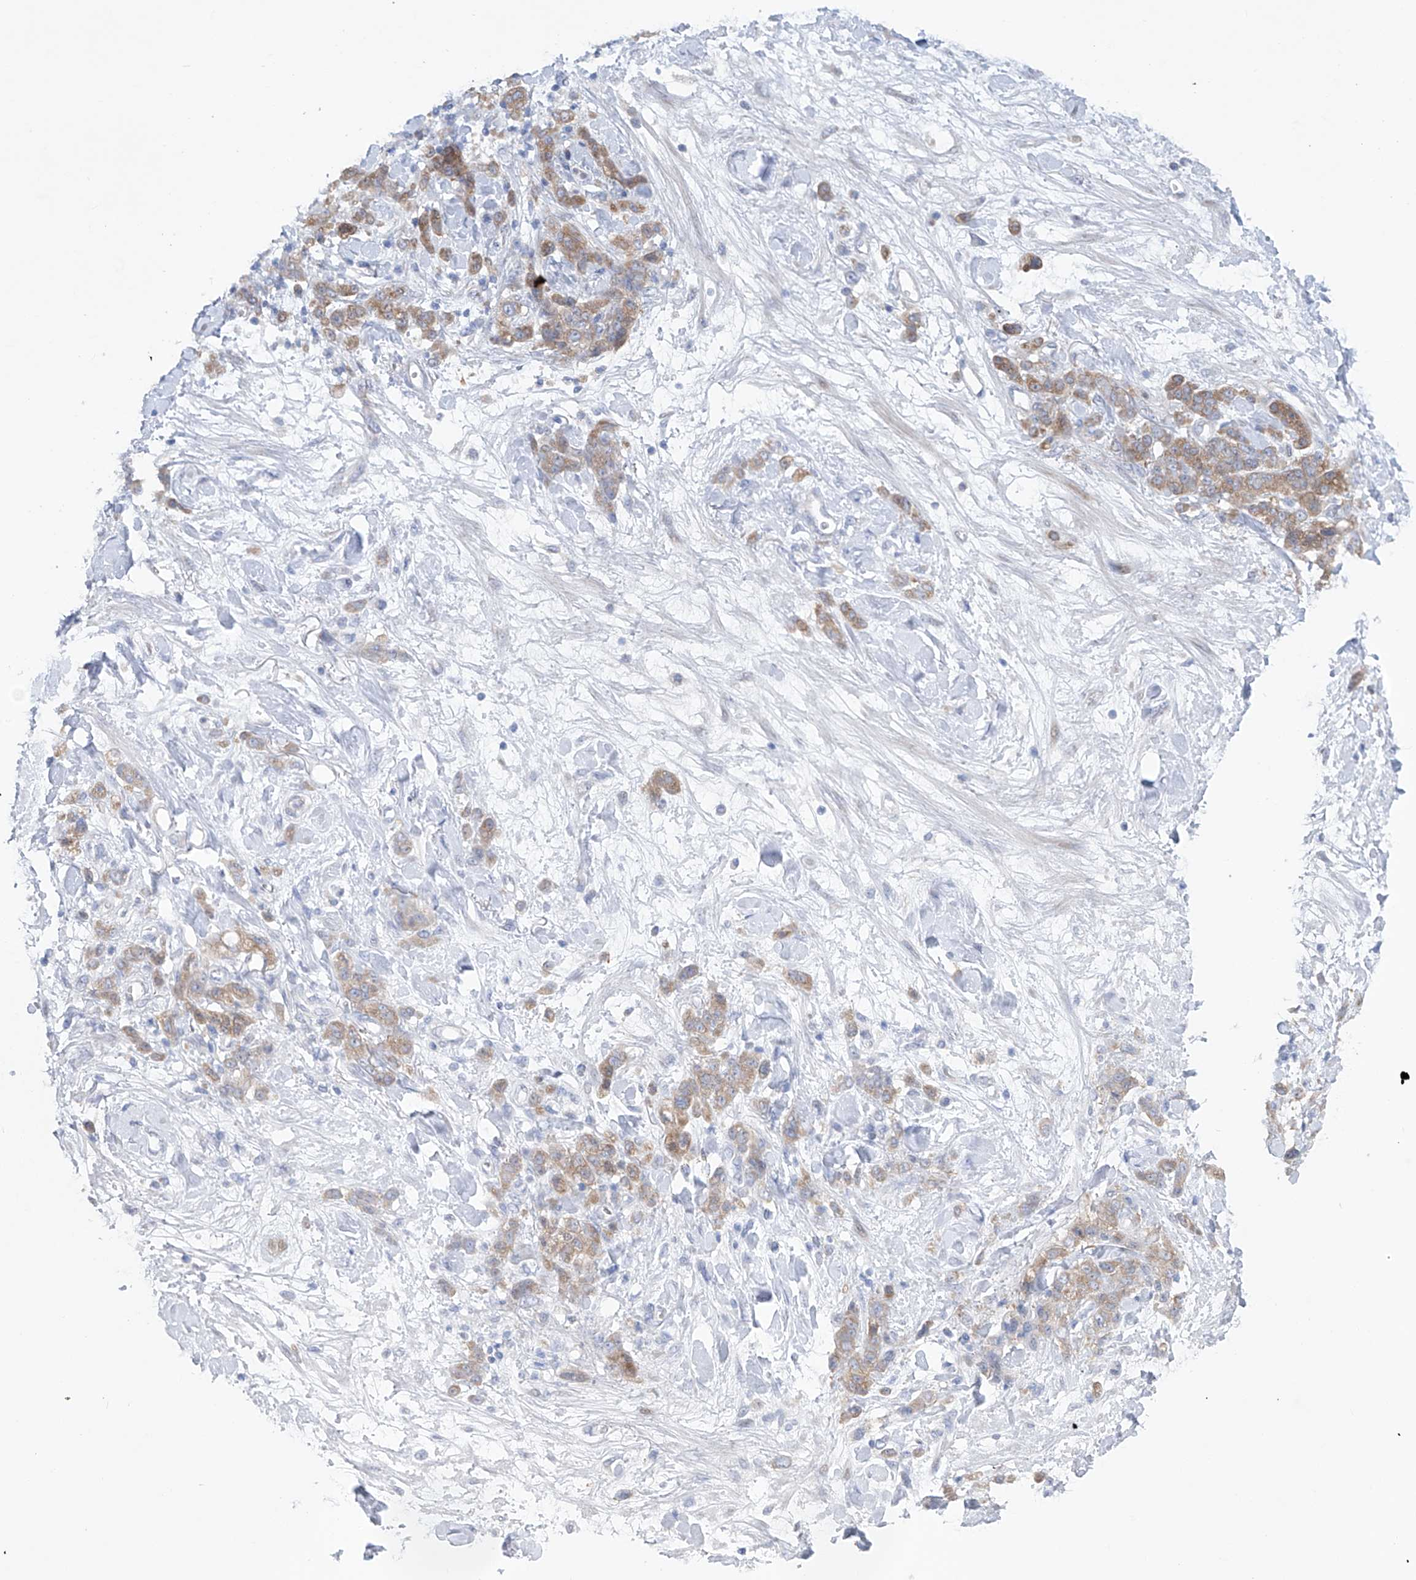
{"staining": {"intensity": "weak", "quantity": ">75%", "location": "cytoplasmic/membranous"}, "tissue": "stomach cancer", "cell_type": "Tumor cells", "image_type": "cancer", "snomed": [{"axis": "morphology", "description": "Normal tissue, NOS"}, {"axis": "morphology", "description": "Adenocarcinoma, NOS"}, {"axis": "topography", "description": "Stomach"}], "caption": "Human adenocarcinoma (stomach) stained with a brown dye exhibits weak cytoplasmic/membranous positive staining in approximately >75% of tumor cells.", "gene": "KLC4", "patient": {"sex": "male", "age": 82}}